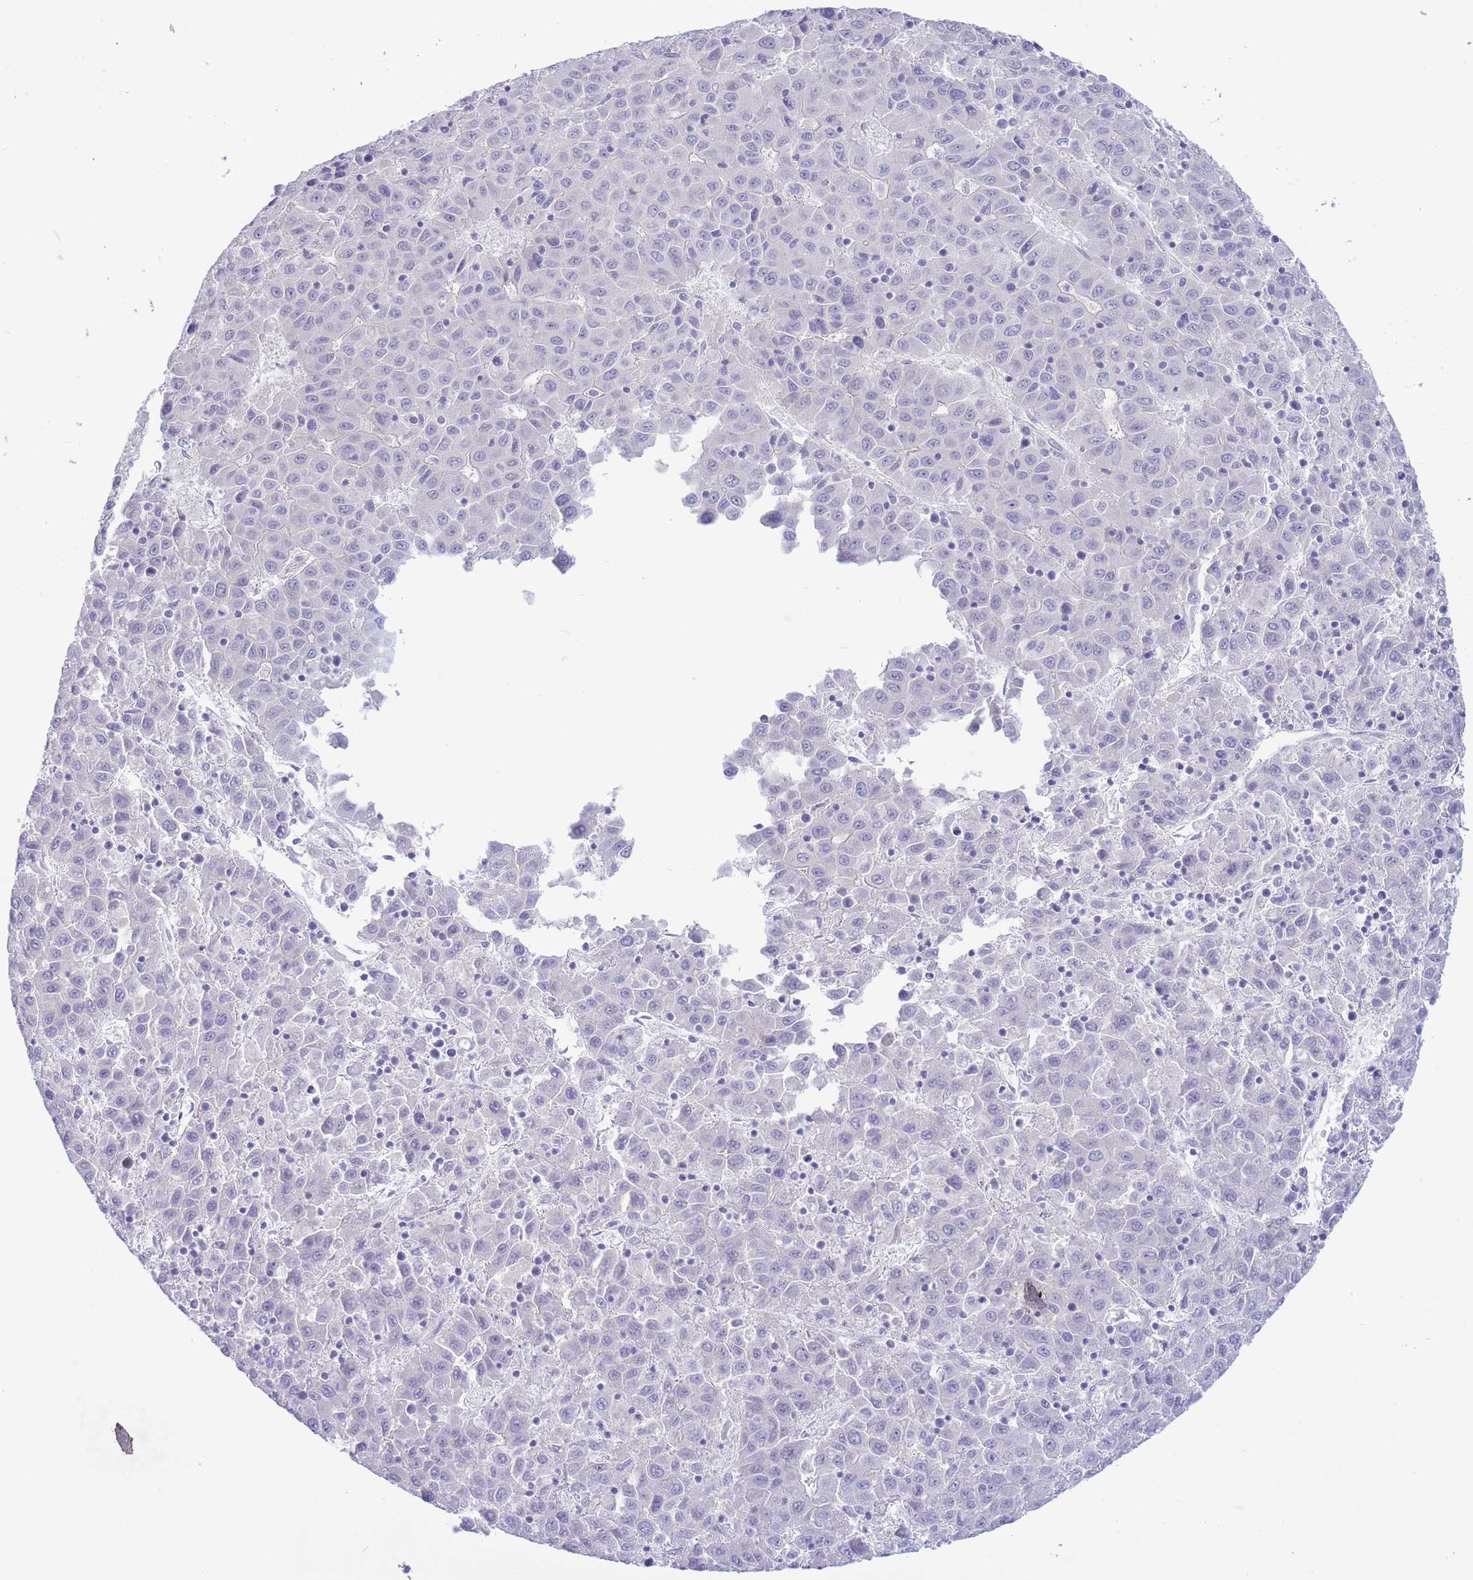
{"staining": {"intensity": "negative", "quantity": "none", "location": "none"}, "tissue": "liver cancer", "cell_type": "Tumor cells", "image_type": "cancer", "snomed": [{"axis": "morphology", "description": "Carcinoma, Hepatocellular, NOS"}, {"axis": "topography", "description": "Liver"}], "caption": "Image shows no protein positivity in tumor cells of liver hepatocellular carcinoma tissue.", "gene": "ASAP3", "patient": {"sex": "female", "age": 53}}